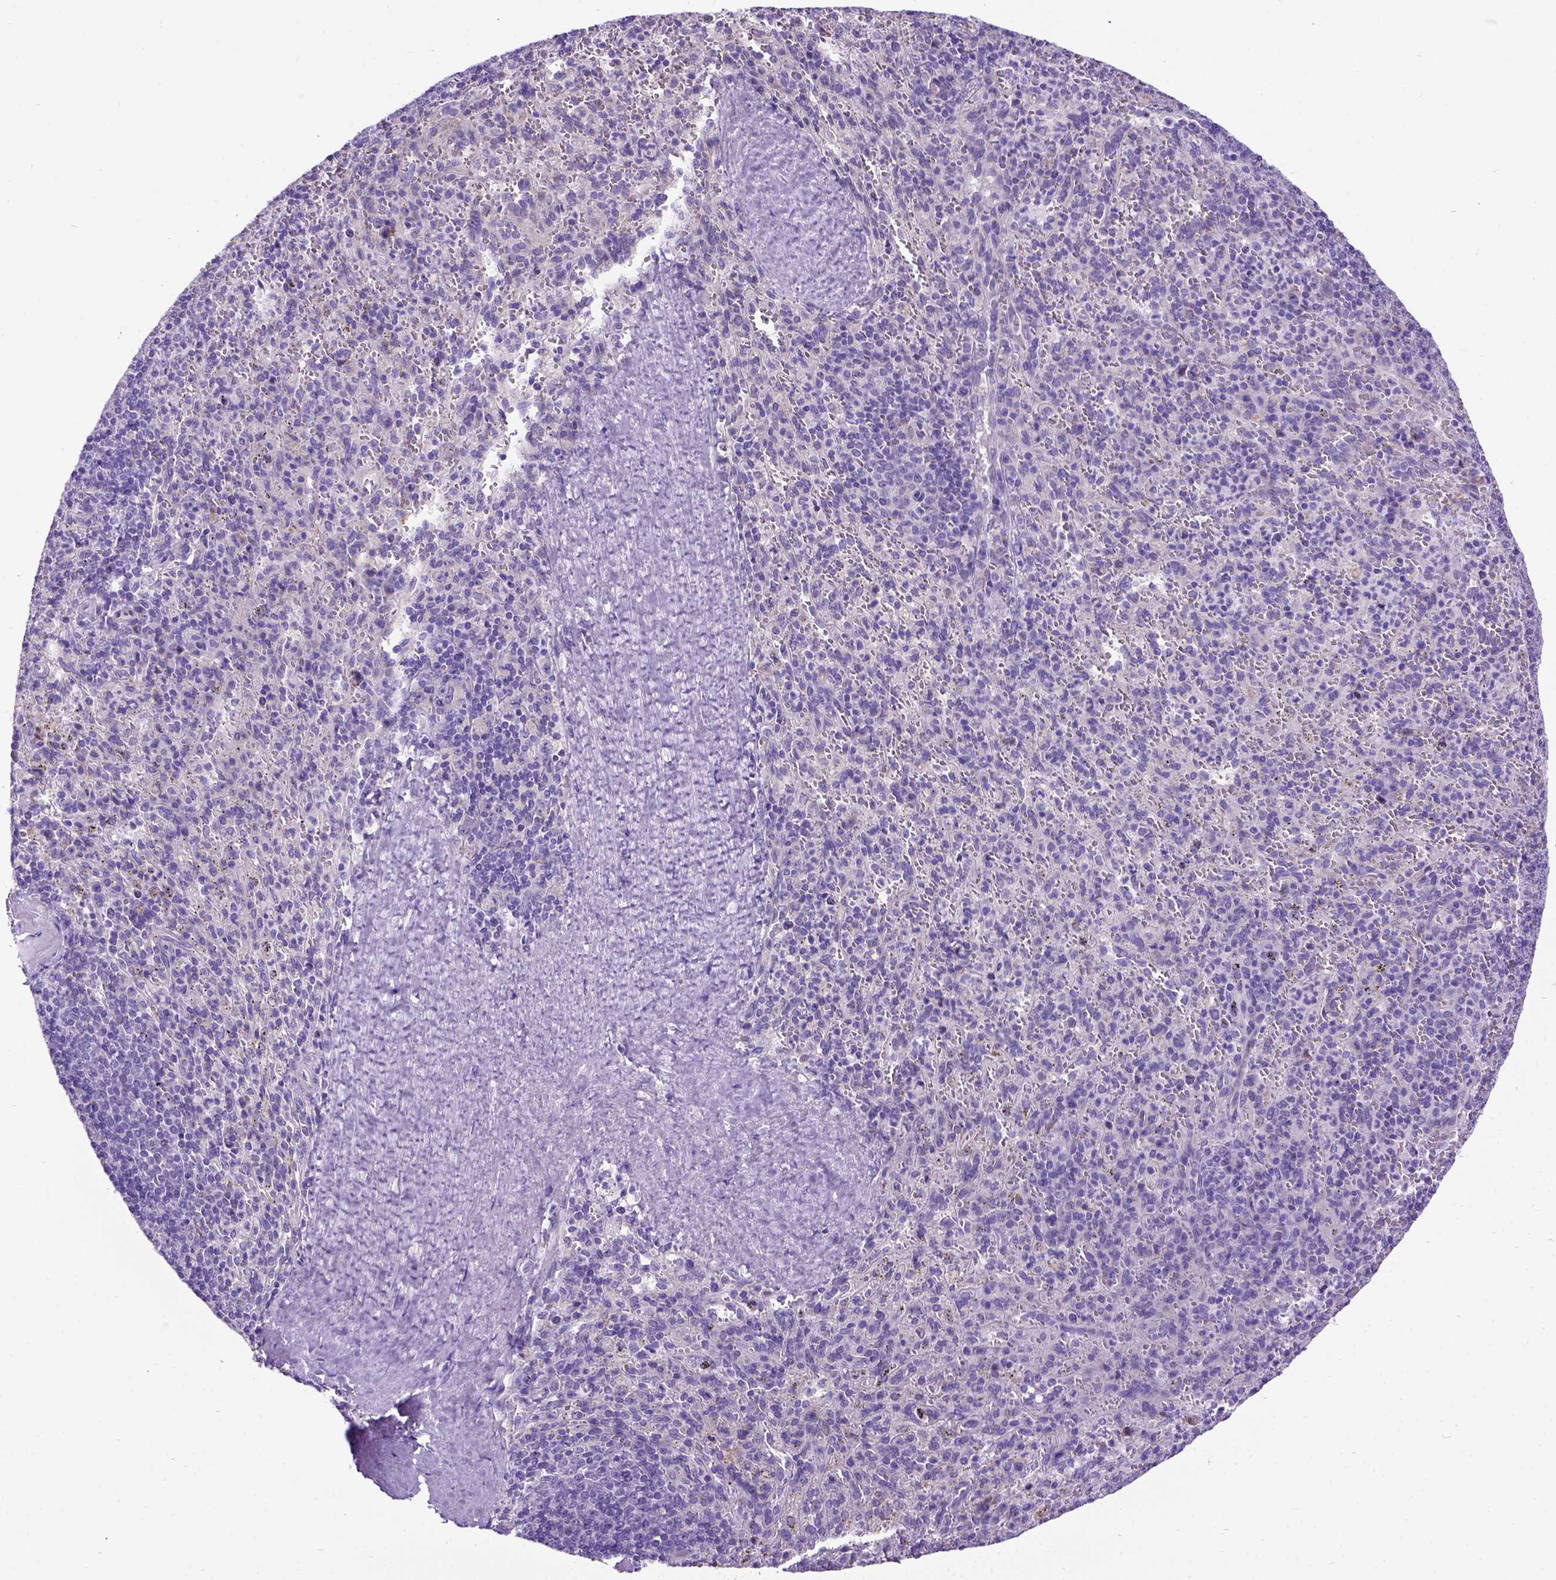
{"staining": {"intensity": "negative", "quantity": "none", "location": "none"}, "tissue": "spleen", "cell_type": "Cells in red pulp", "image_type": "normal", "snomed": [{"axis": "morphology", "description": "Normal tissue, NOS"}, {"axis": "topography", "description": "Spleen"}], "caption": "Cells in red pulp are negative for protein expression in benign human spleen. Nuclei are stained in blue.", "gene": "CFAP54", "patient": {"sex": "male", "age": 57}}